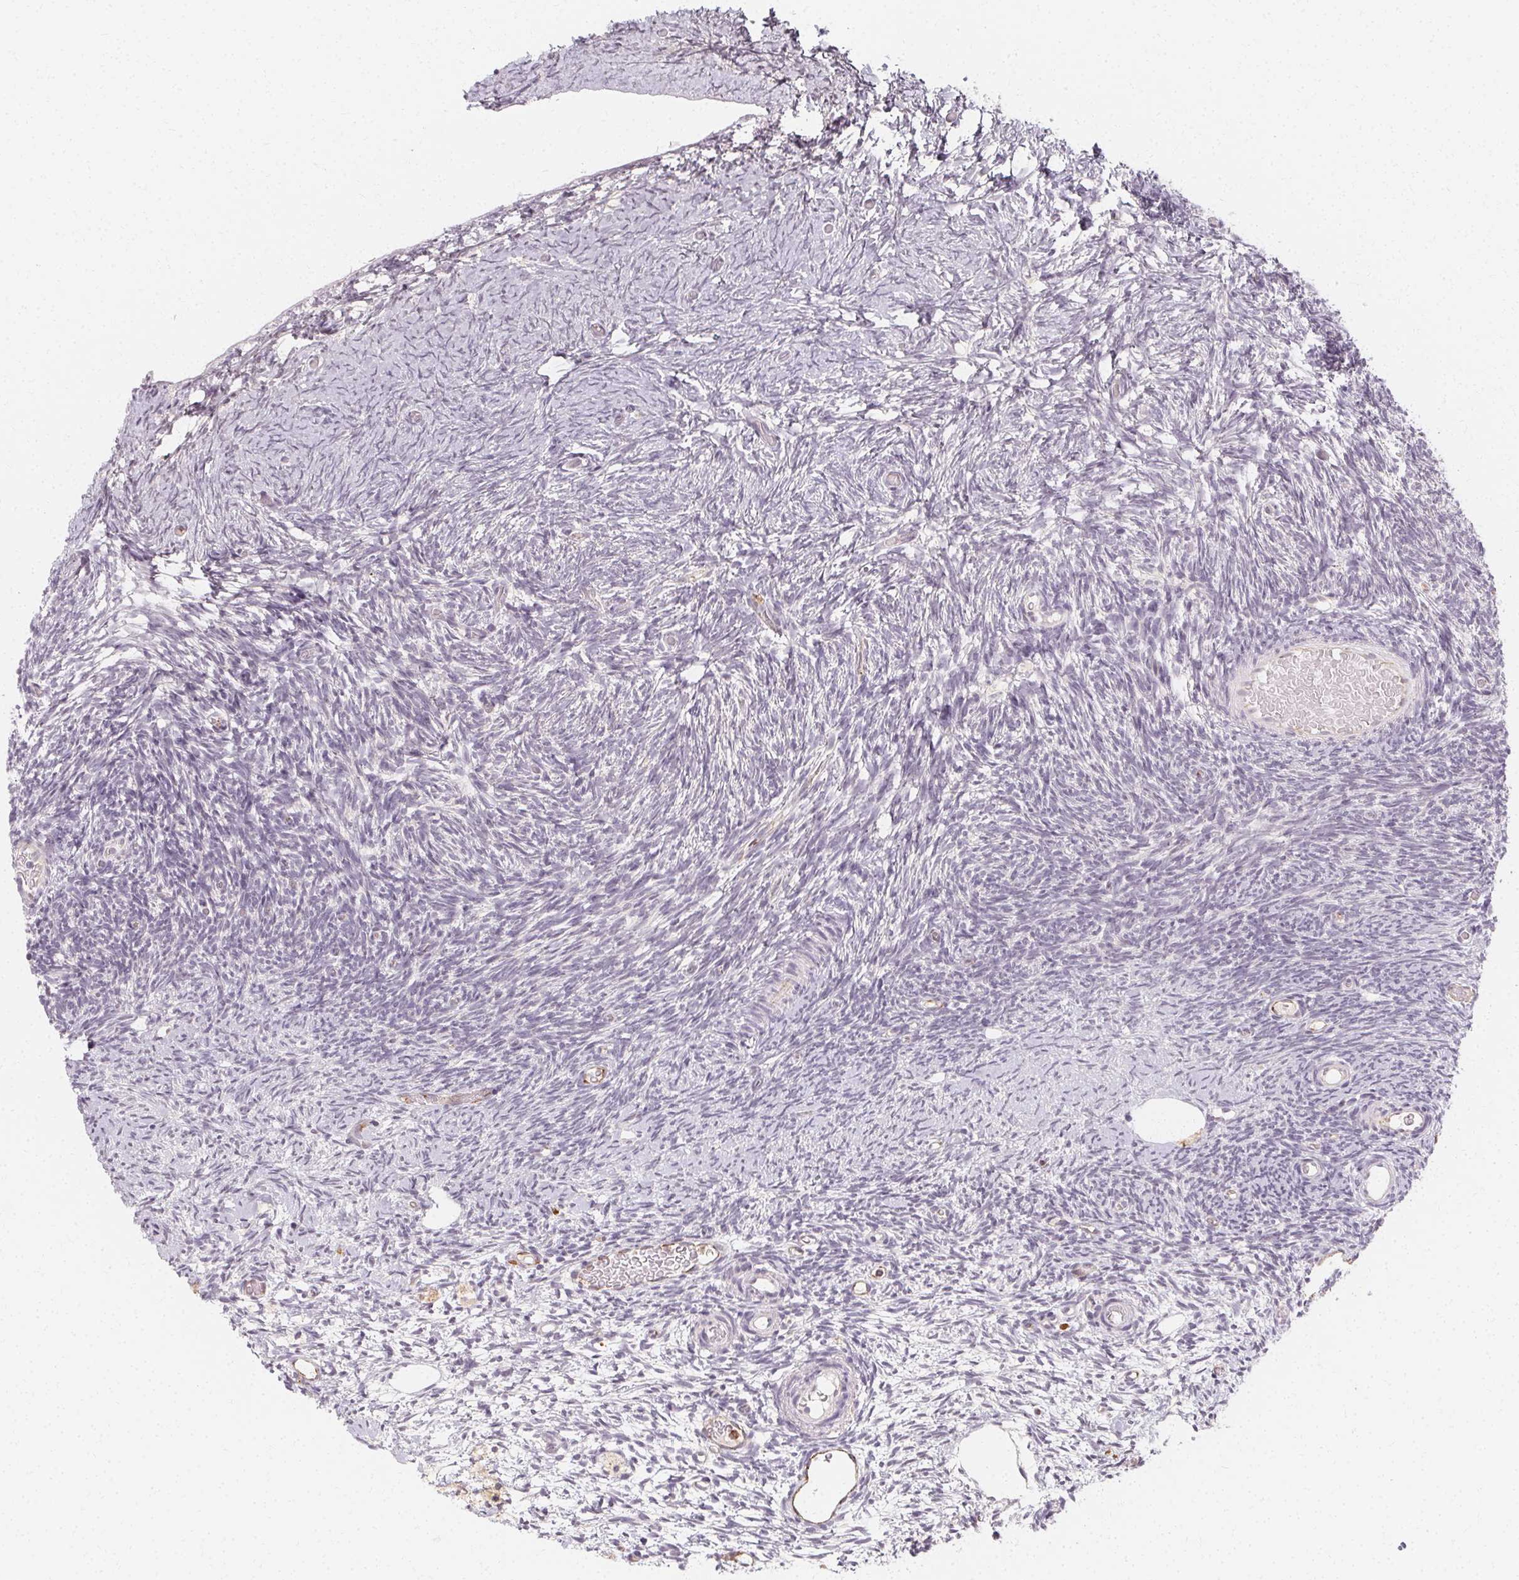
{"staining": {"intensity": "negative", "quantity": "none", "location": "none"}, "tissue": "ovary", "cell_type": "Follicle cells", "image_type": "normal", "snomed": [{"axis": "morphology", "description": "Normal tissue, NOS"}, {"axis": "topography", "description": "Ovary"}], "caption": "A high-resolution image shows immunohistochemistry staining of benign ovary, which exhibits no significant positivity in follicle cells.", "gene": "CLCNKA", "patient": {"sex": "female", "age": 39}}